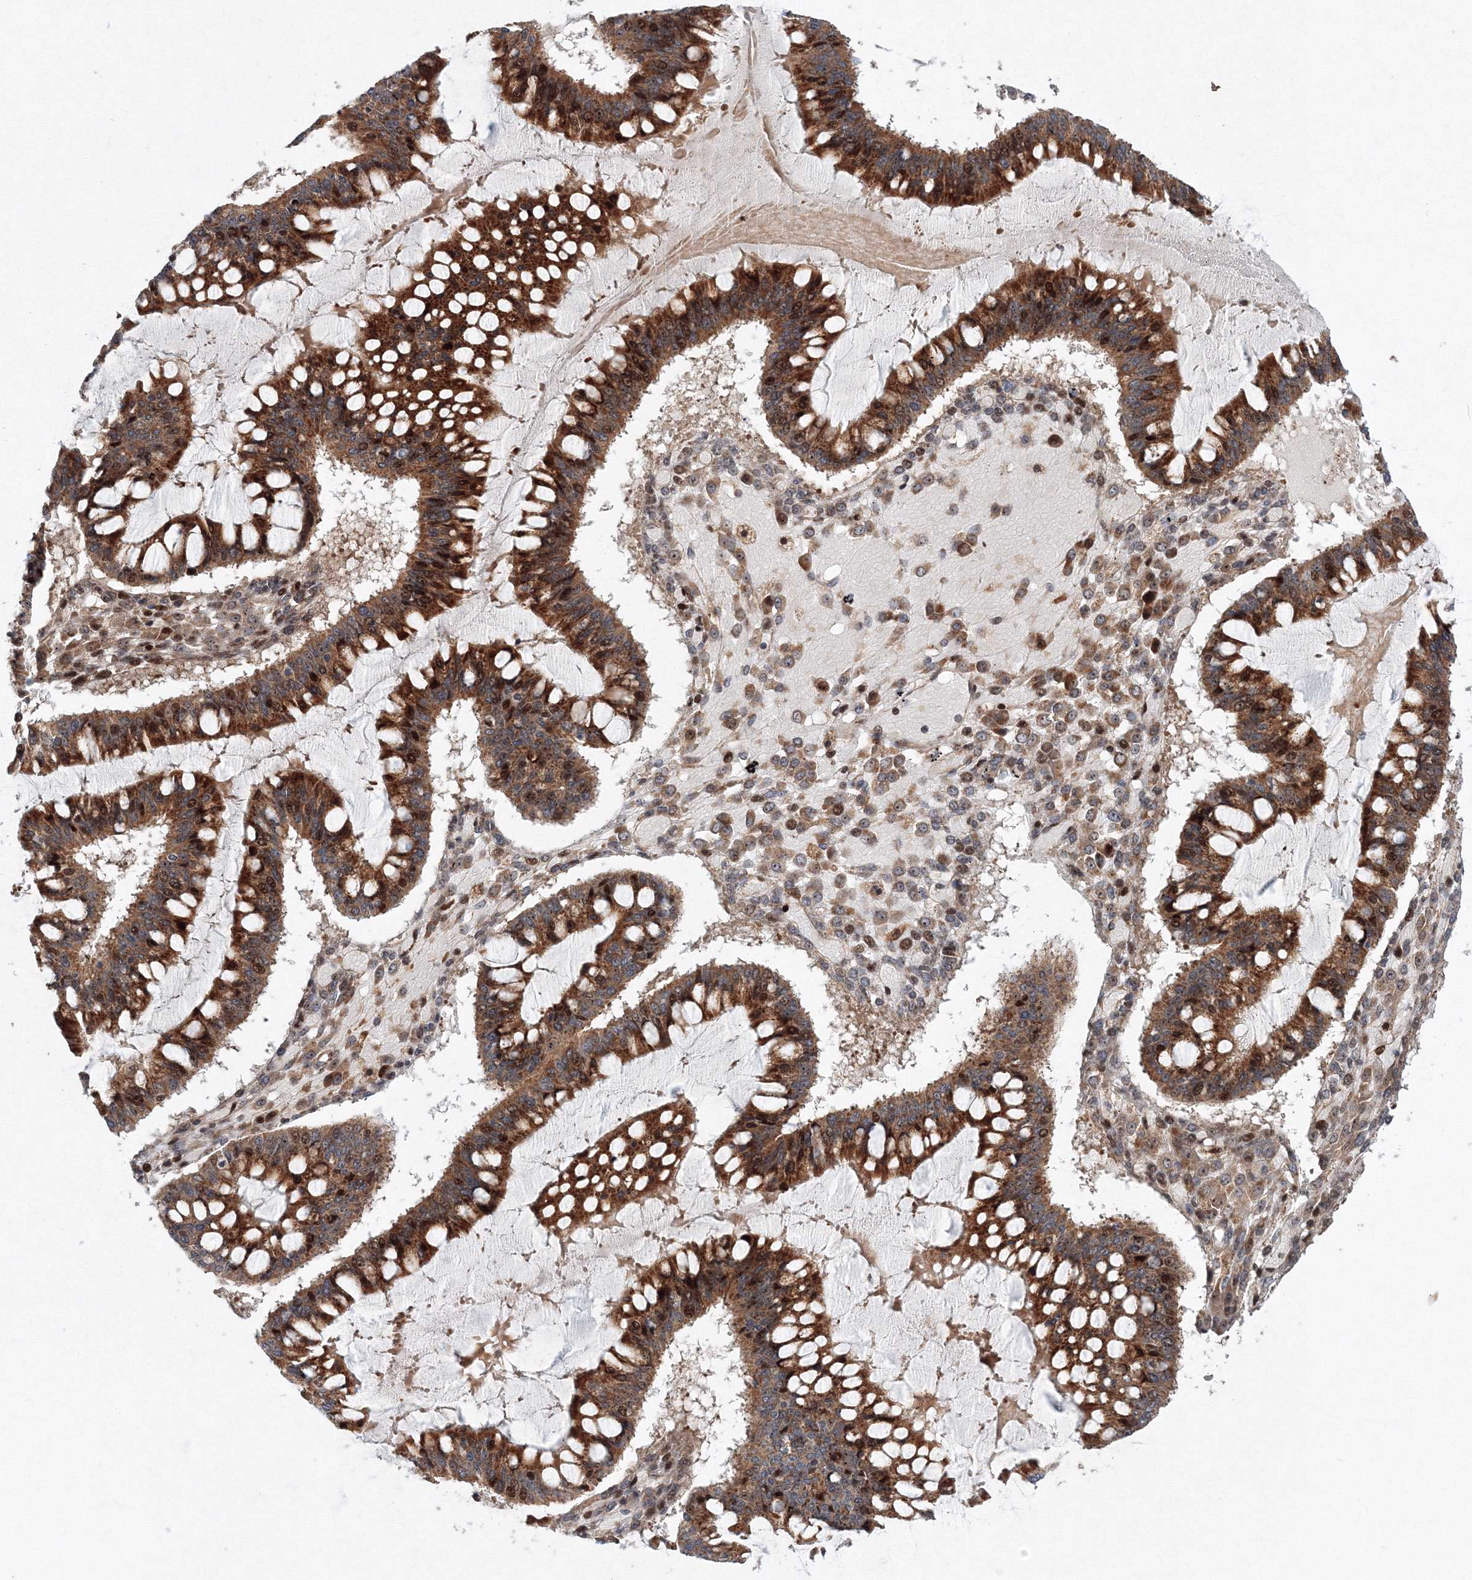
{"staining": {"intensity": "moderate", "quantity": ">75%", "location": "cytoplasmic/membranous,nuclear"}, "tissue": "ovarian cancer", "cell_type": "Tumor cells", "image_type": "cancer", "snomed": [{"axis": "morphology", "description": "Cystadenocarcinoma, mucinous, NOS"}, {"axis": "topography", "description": "Ovary"}], "caption": "A high-resolution histopathology image shows immunohistochemistry staining of mucinous cystadenocarcinoma (ovarian), which shows moderate cytoplasmic/membranous and nuclear positivity in approximately >75% of tumor cells.", "gene": "ANKAR", "patient": {"sex": "female", "age": 73}}